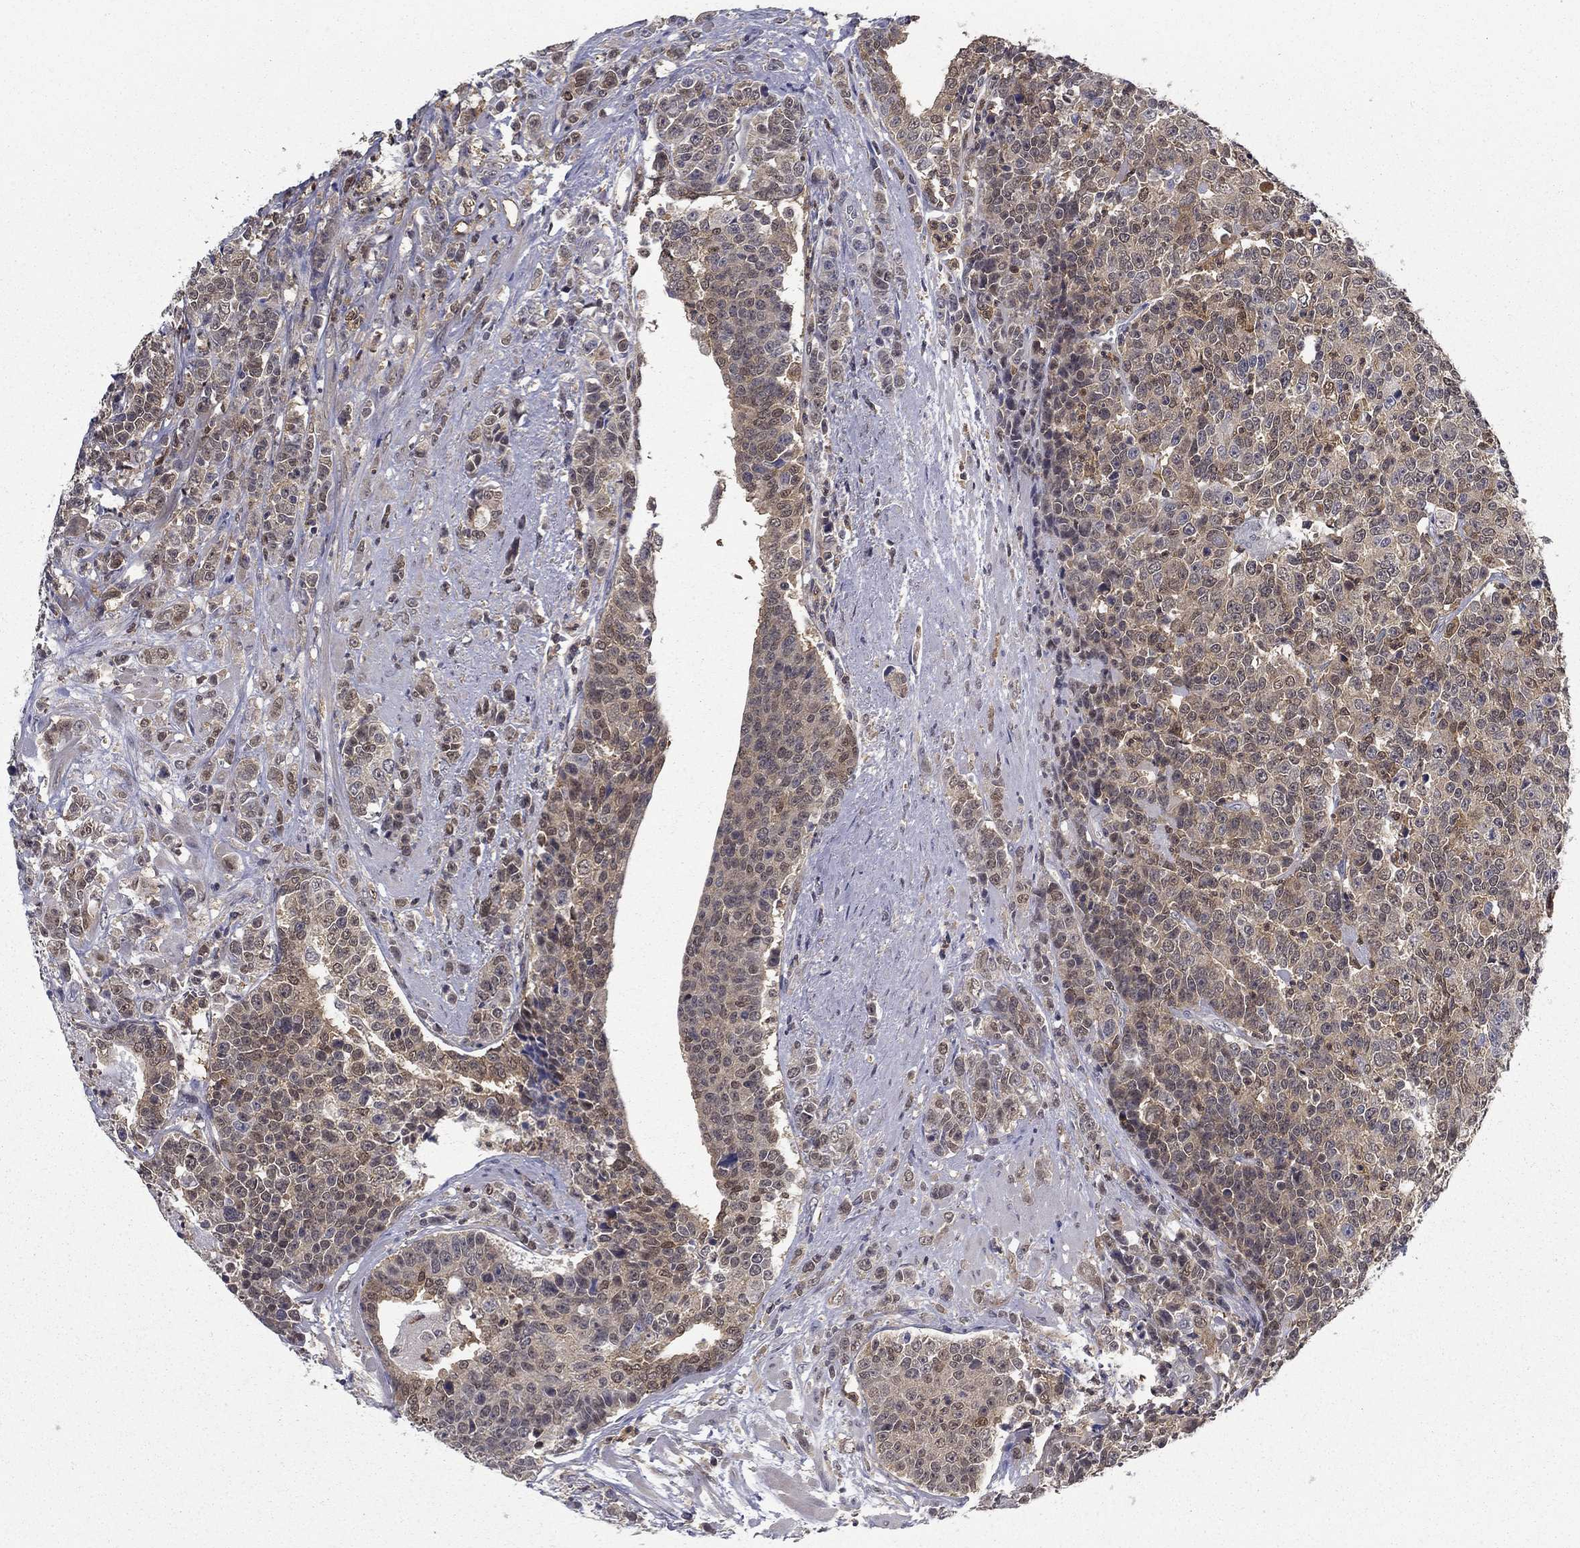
{"staining": {"intensity": "weak", "quantity": "<25%", "location": "cytoplasmic/membranous"}, "tissue": "prostate cancer", "cell_type": "Tumor cells", "image_type": "cancer", "snomed": [{"axis": "morphology", "description": "Adenocarcinoma, NOS"}, {"axis": "topography", "description": "Prostate"}], "caption": "A micrograph of human adenocarcinoma (prostate) is negative for staining in tumor cells. (DAB IHC with hematoxylin counter stain).", "gene": "NIT2", "patient": {"sex": "male", "age": 67}}